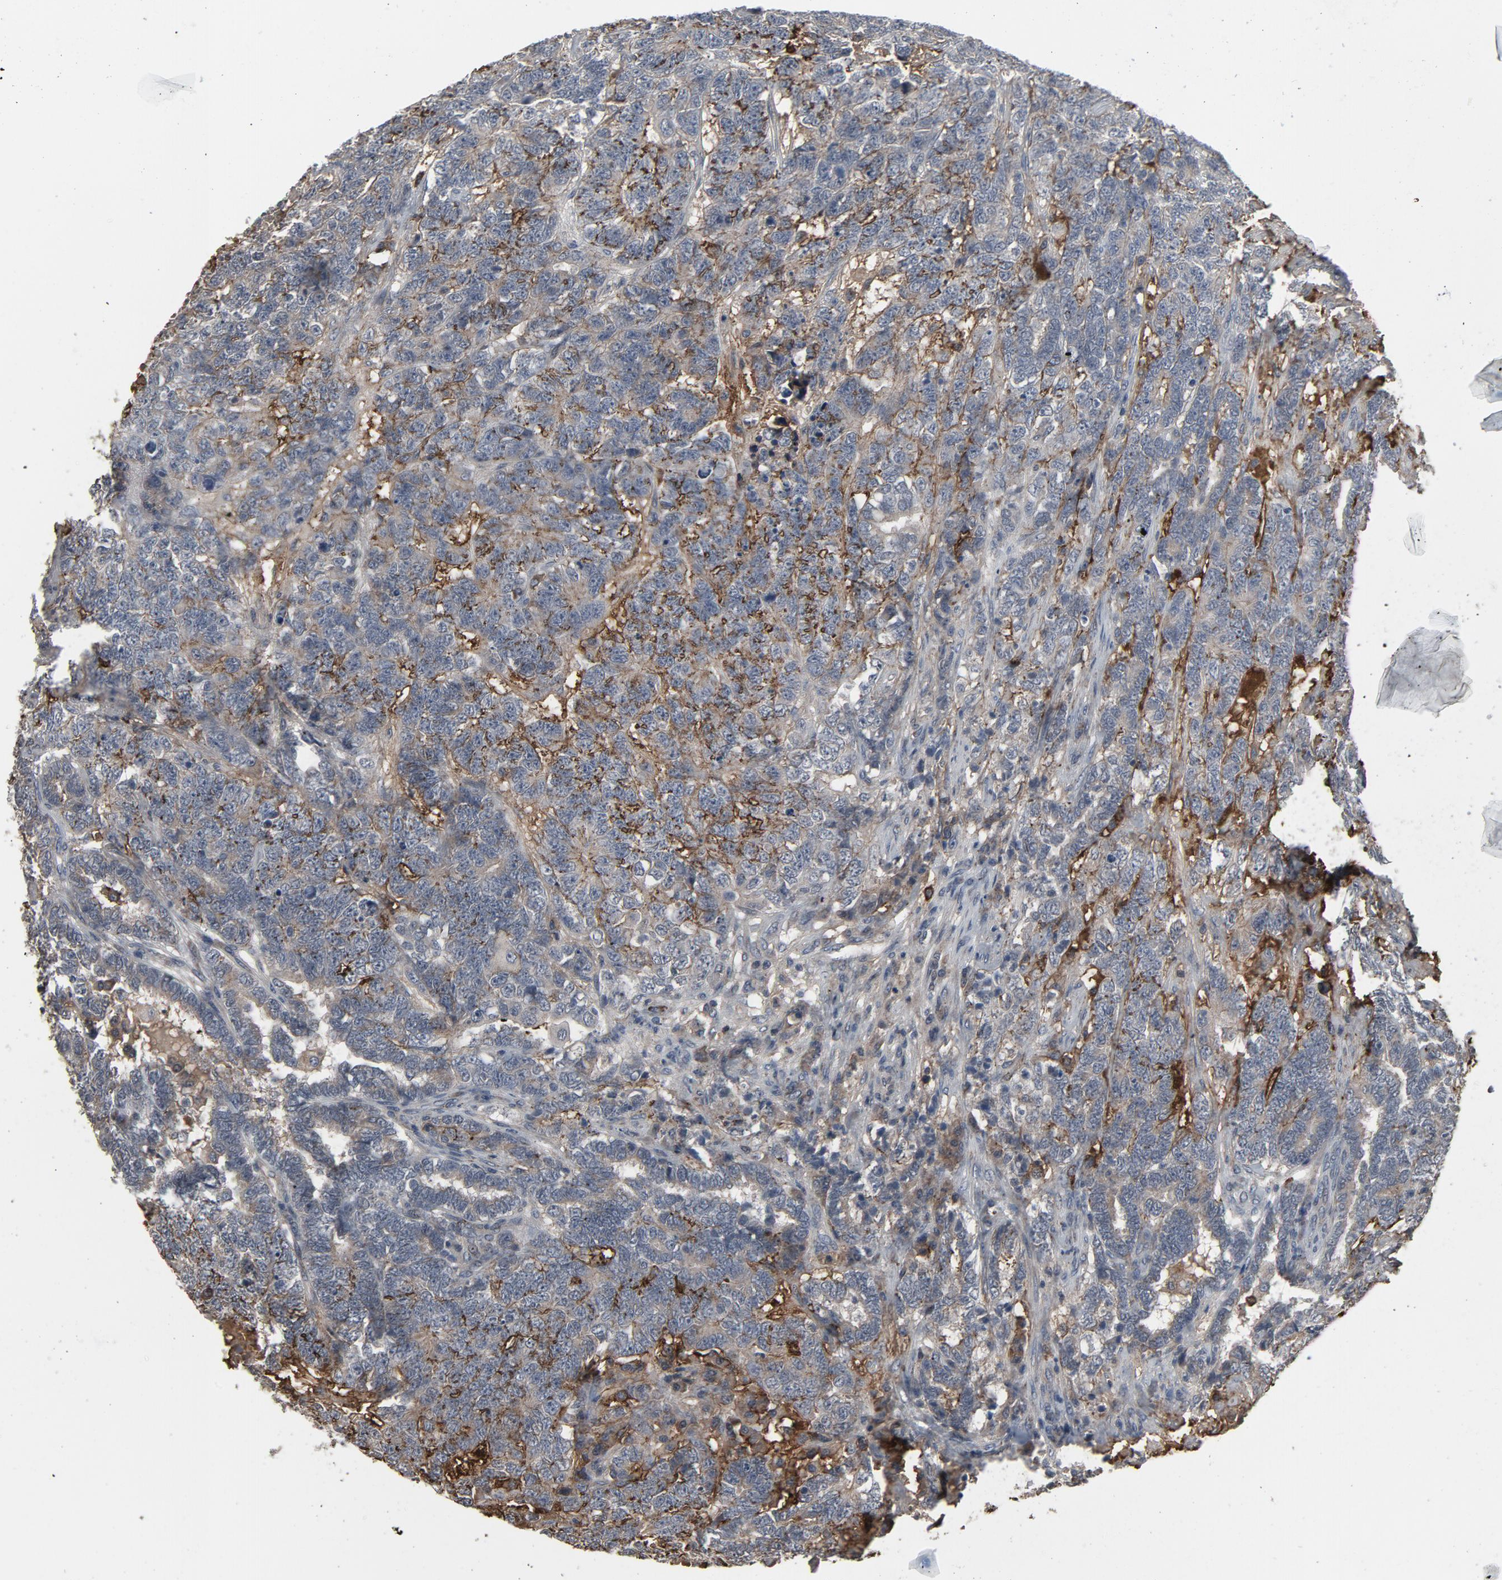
{"staining": {"intensity": "negative", "quantity": "none", "location": "none"}, "tissue": "testis cancer", "cell_type": "Tumor cells", "image_type": "cancer", "snomed": [{"axis": "morphology", "description": "Carcinoma, Embryonal, NOS"}, {"axis": "topography", "description": "Testis"}], "caption": "There is no significant staining in tumor cells of testis embryonal carcinoma.", "gene": "PDZD4", "patient": {"sex": "male", "age": 26}}